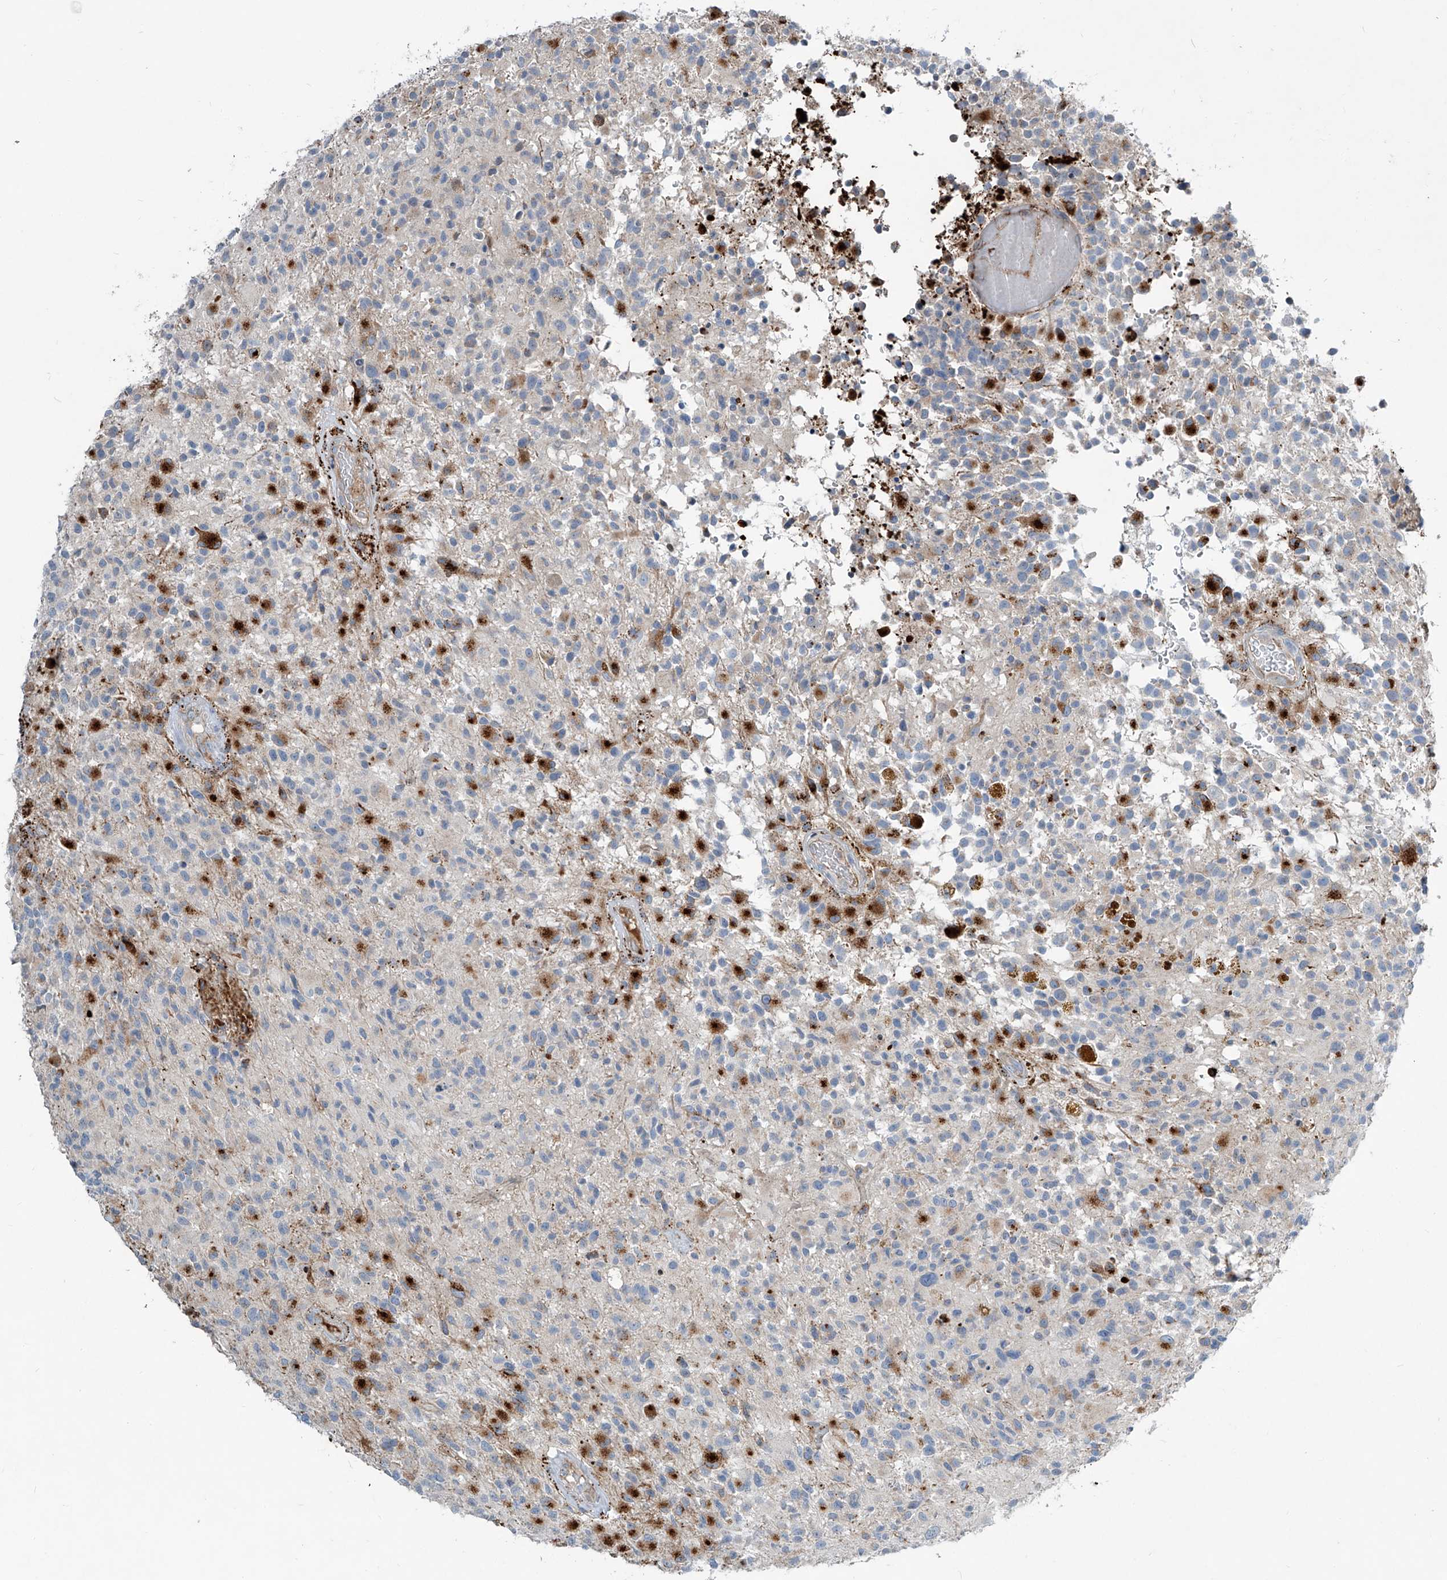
{"staining": {"intensity": "negative", "quantity": "none", "location": "none"}, "tissue": "glioma", "cell_type": "Tumor cells", "image_type": "cancer", "snomed": [{"axis": "morphology", "description": "Glioma, malignant, High grade"}, {"axis": "morphology", "description": "Glioblastoma, NOS"}, {"axis": "topography", "description": "Brain"}], "caption": "An immunohistochemistry (IHC) image of malignant high-grade glioma is shown. There is no staining in tumor cells of malignant high-grade glioma.", "gene": "CDH5", "patient": {"sex": "male", "age": 60}}